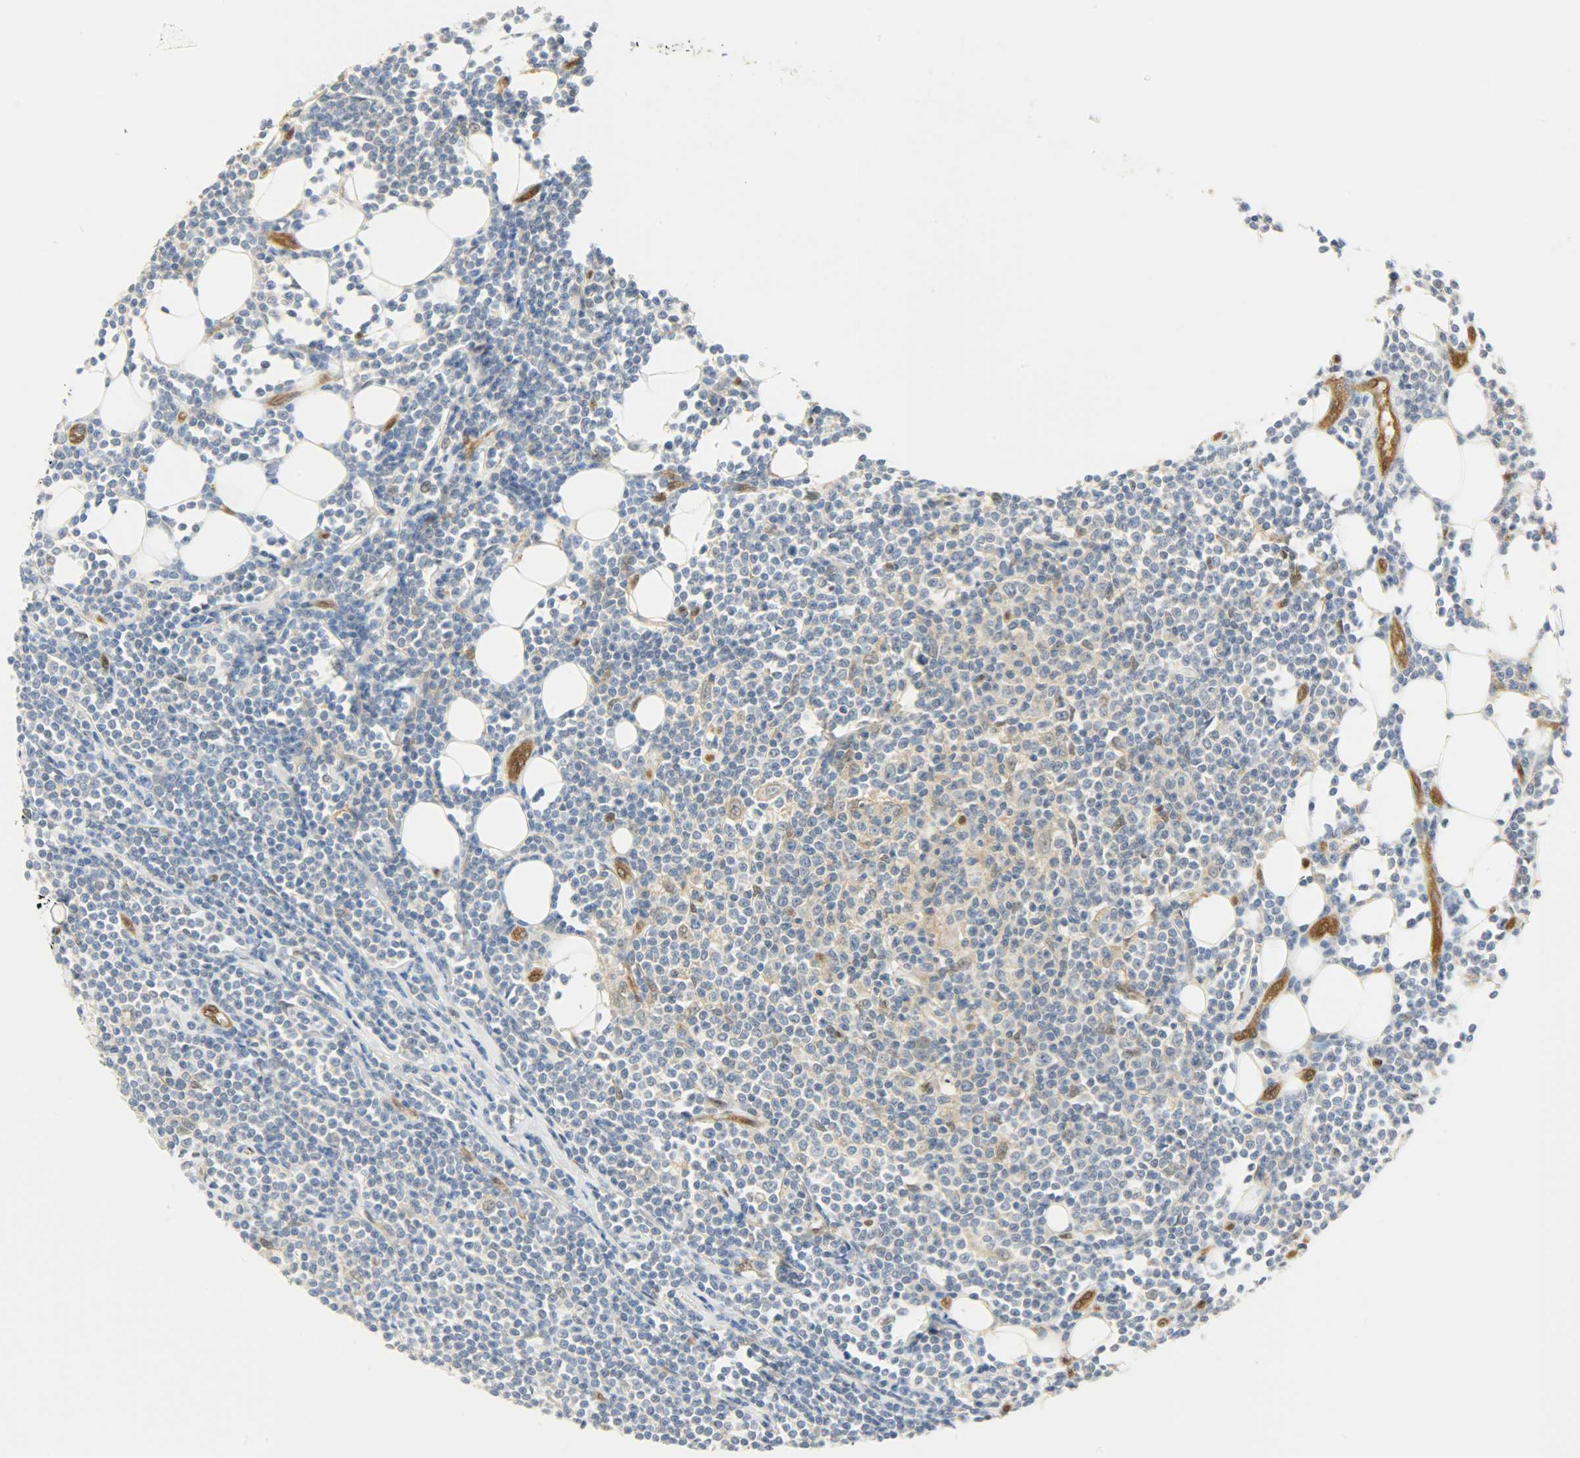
{"staining": {"intensity": "weak", "quantity": "<25%", "location": "cytoplasmic/membranous"}, "tissue": "lymphoma", "cell_type": "Tumor cells", "image_type": "cancer", "snomed": [{"axis": "morphology", "description": "Malignant lymphoma, non-Hodgkin's type, Low grade"}, {"axis": "topography", "description": "Soft tissue"}], "caption": "DAB (3,3'-diaminobenzidine) immunohistochemical staining of human low-grade malignant lymphoma, non-Hodgkin's type reveals no significant staining in tumor cells.", "gene": "FKBP1A", "patient": {"sex": "male", "age": 92}}